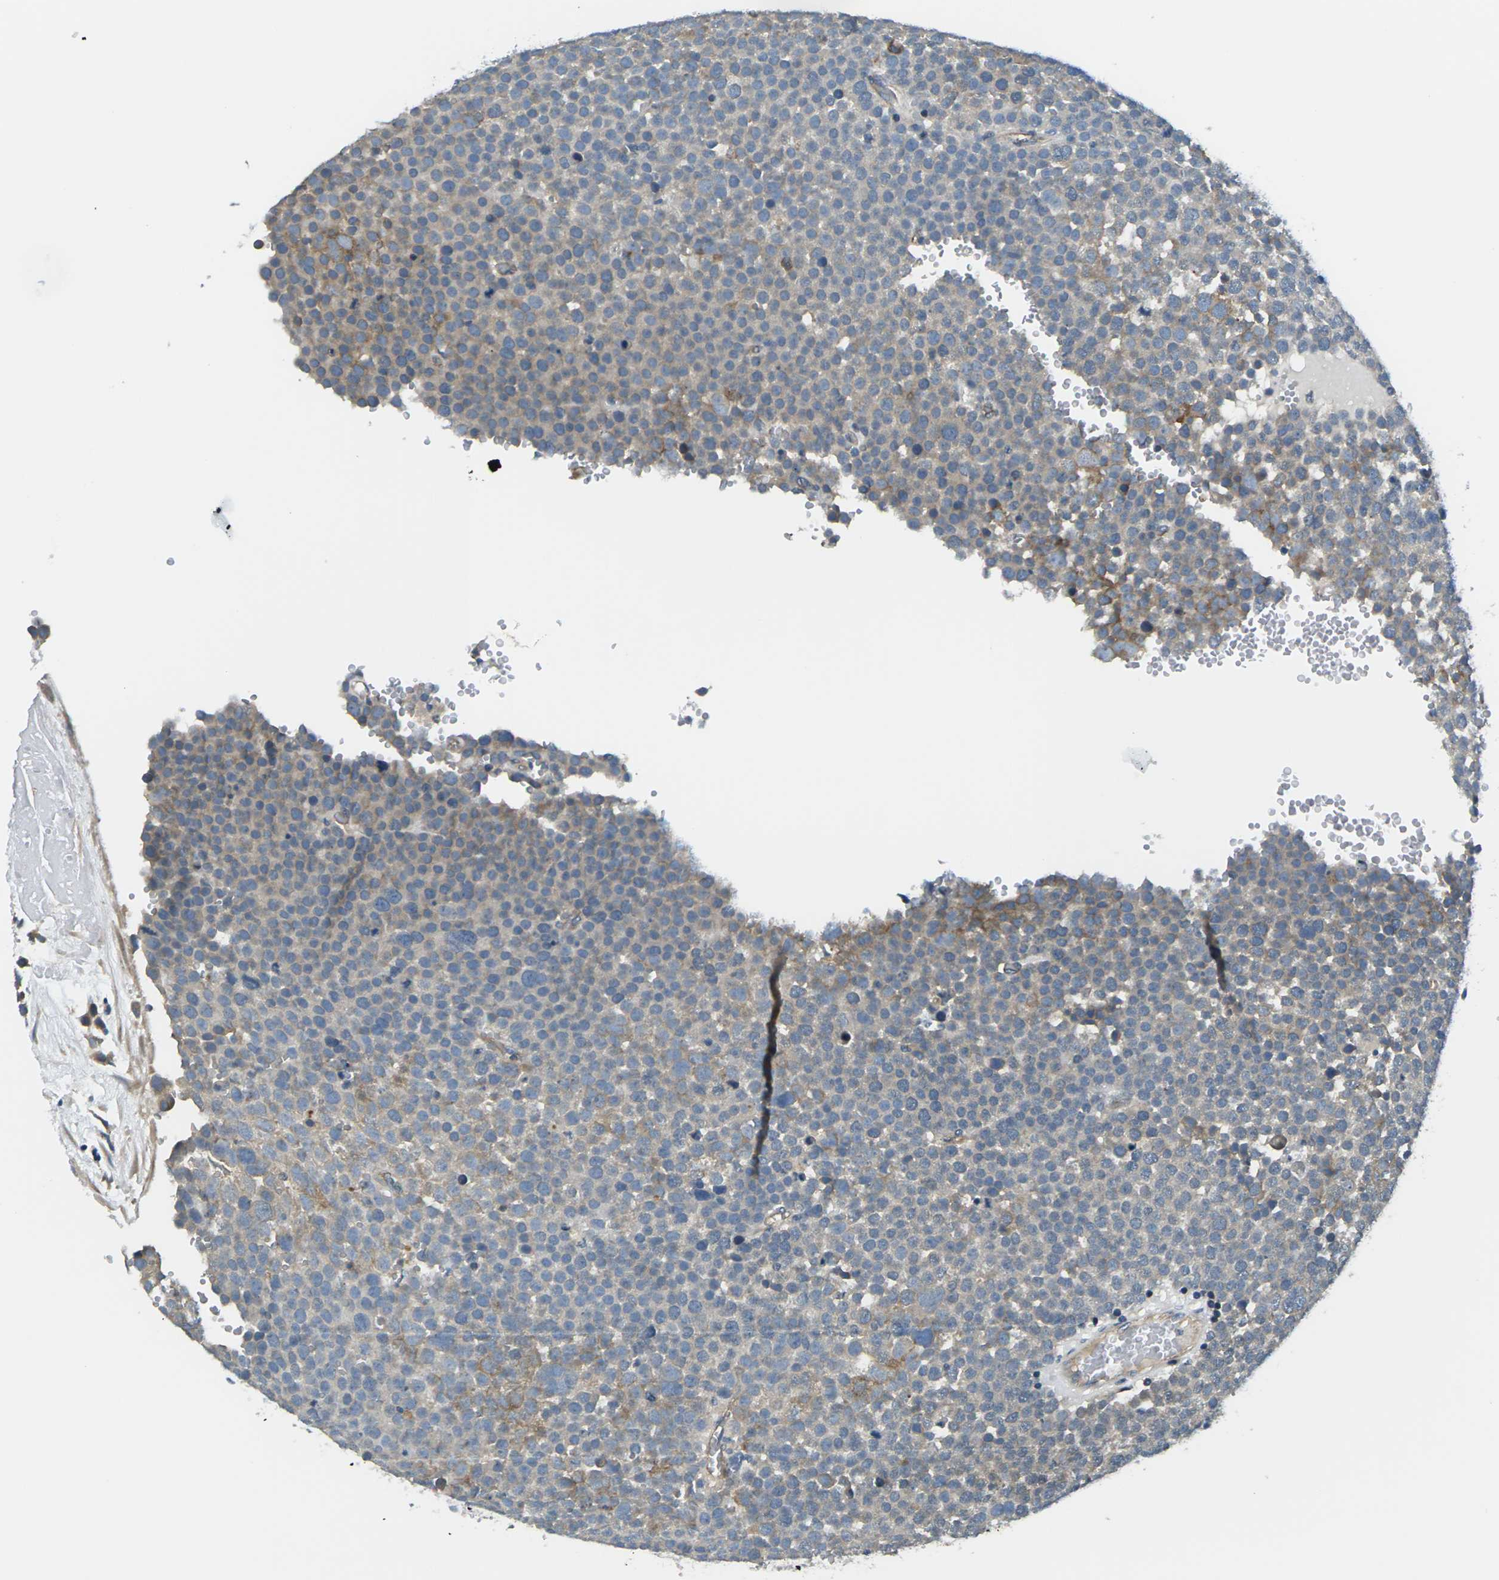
{"staining": {"intensity": "moderate", "quantity": "<25%", "location": "cytoplasmic/membranous"}, "tissue": "testis cancer", "cell_type": "Tumor cells", "image_type": "cancer", "snomed": [{"axis": "morphology", "description": "Seminoma, NOS"}, {"axis": "topography", "description": "Testis"}], "caption": "Protein expression analysis of human testis cancer reveals moderate cytoplasmic/membranous staining in about <25% of tumor cells.", "gene": "SLC13A3", "patient": {"sex": "male", "age": 71}}